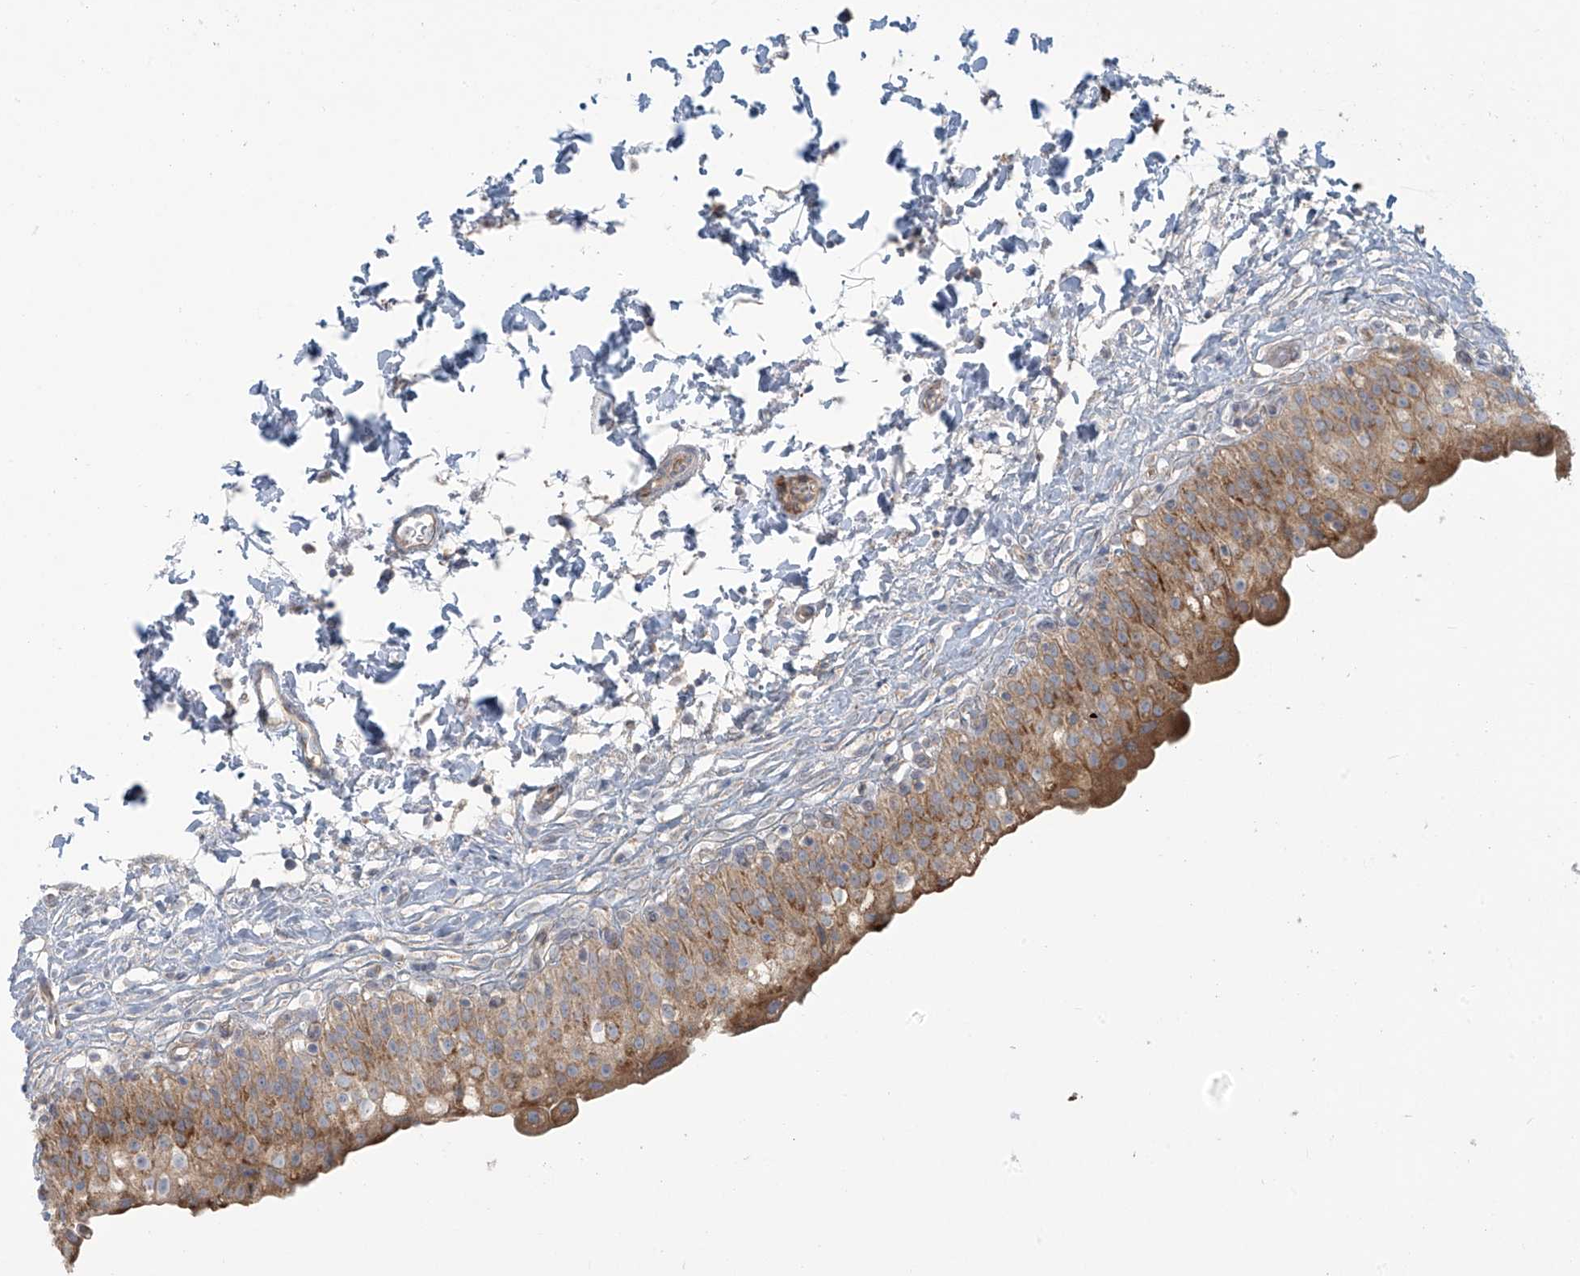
{"staining": {"intensity": "moderate", "quantity": ">75%", "location": "cytoplasmic/membranous"}, "tissue": "urinary bladder", "cell_type": "Urothelial cells", "image_type": "normal", "snomed": [{"axis": "morphology", "description": "Normal tissue, NOS"}, {"axis": "topography", "description": "Urinary bladder"}], "caption": "Immunohistochemistry (DAB) staining of unremarkable human urinary bladder demonstrates moderate cytoplasmic/membranous protein positivity in approximately >75% of urothelial cells. The protein of interest is stained brown, and the nuclei are stained in blue (DAB IHC with brightfield microscopy, high magnification).", "gene": "LZTS3", "patient": {"sex": "male", "age": 55}}